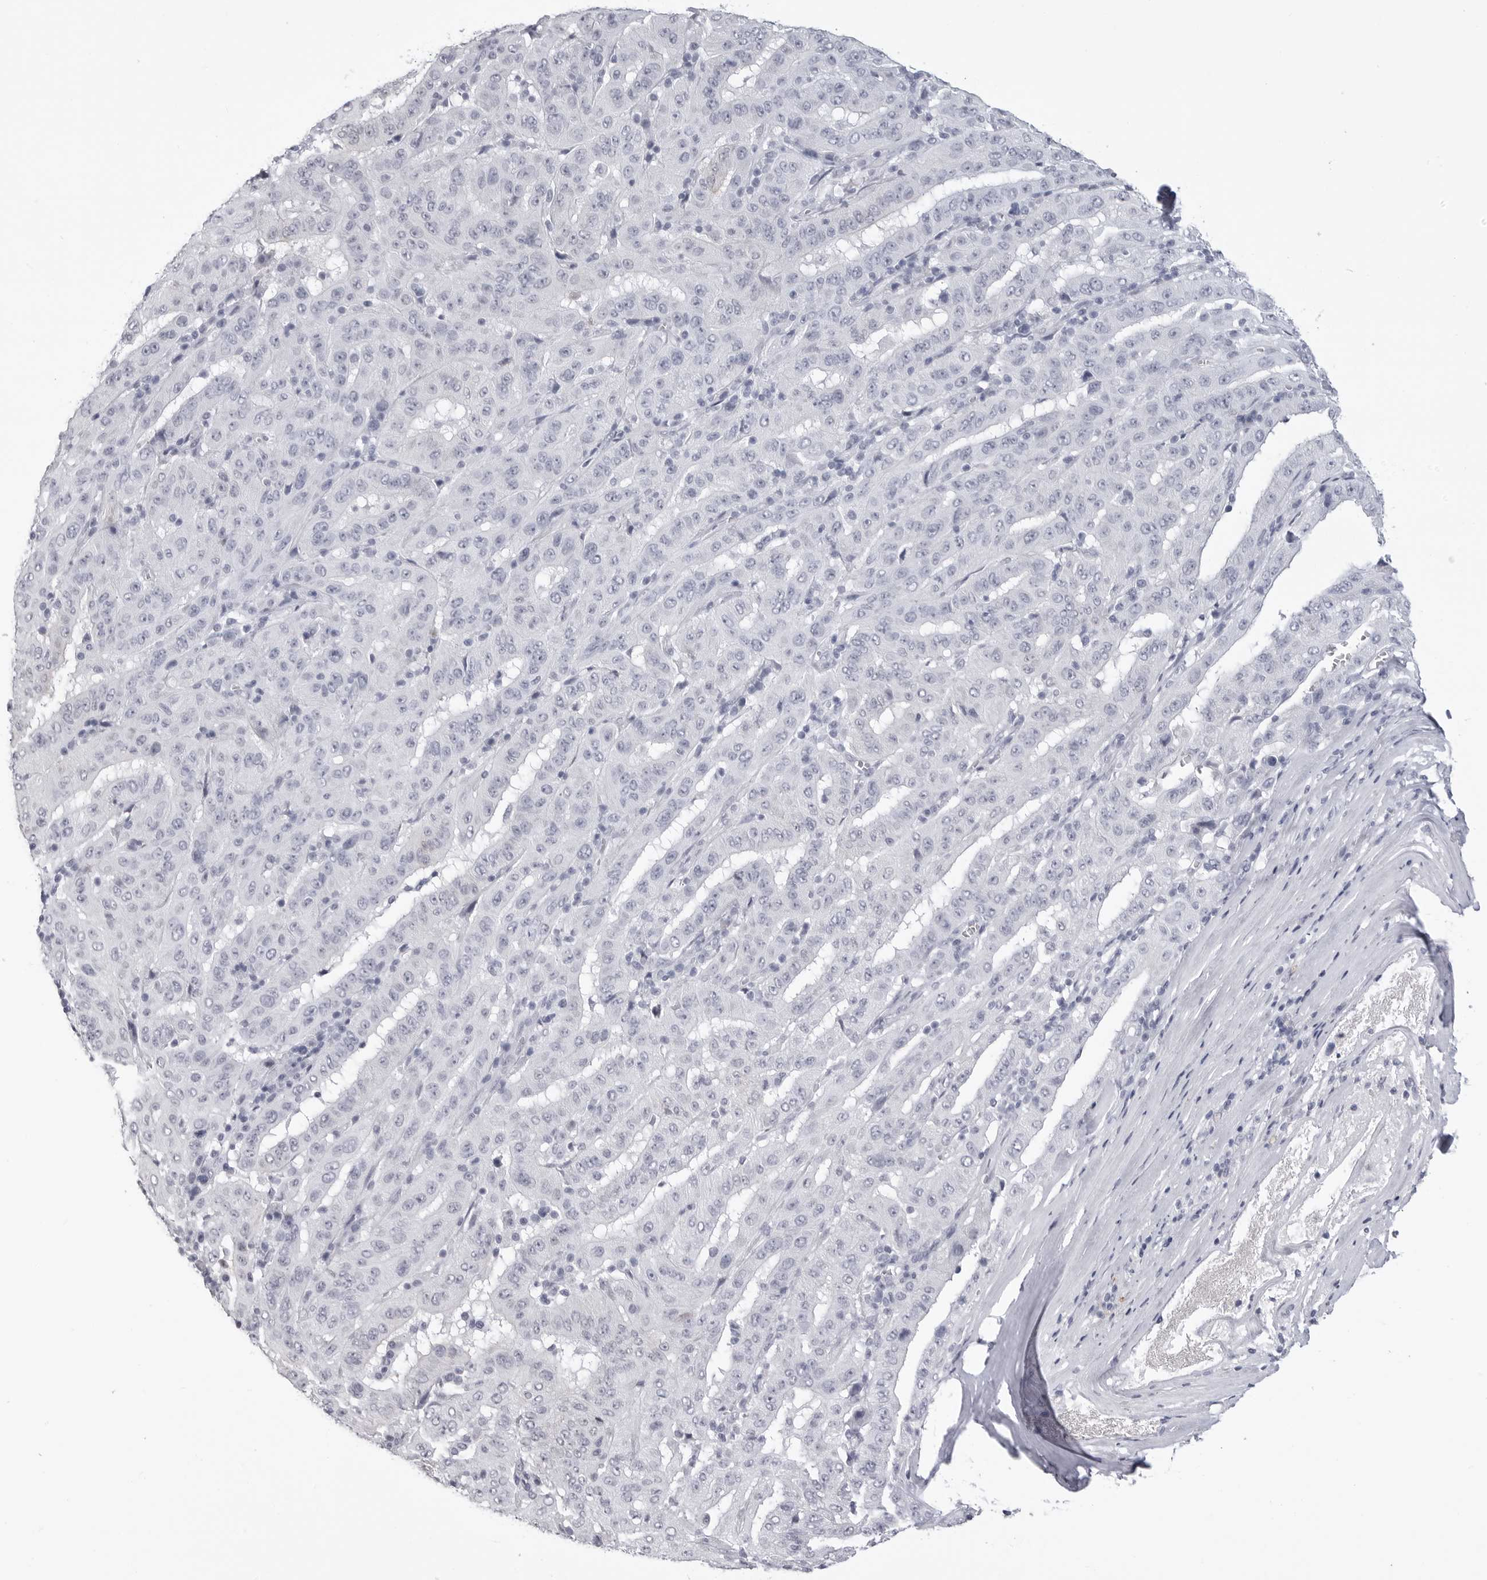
{"staining": {"intensity": "negative", "quantity": "none", "location": "none"}, "tissue": "pancreatic cancer", "cell_type": "Tumor cells", "image_type": "cancer", "snomed": [{"axis": "morphology", "description": "Adenocarcinoma, NOS"}, {"axis": "topography", "description": "Pancreas"}], "caption": "A micrograph of adenocarcinoma (pancreatic) stained for a protein reveals no brown staining in tumor cells.", "gene": "LGALS4", "patient": {"sex": "male", "age": 63}}